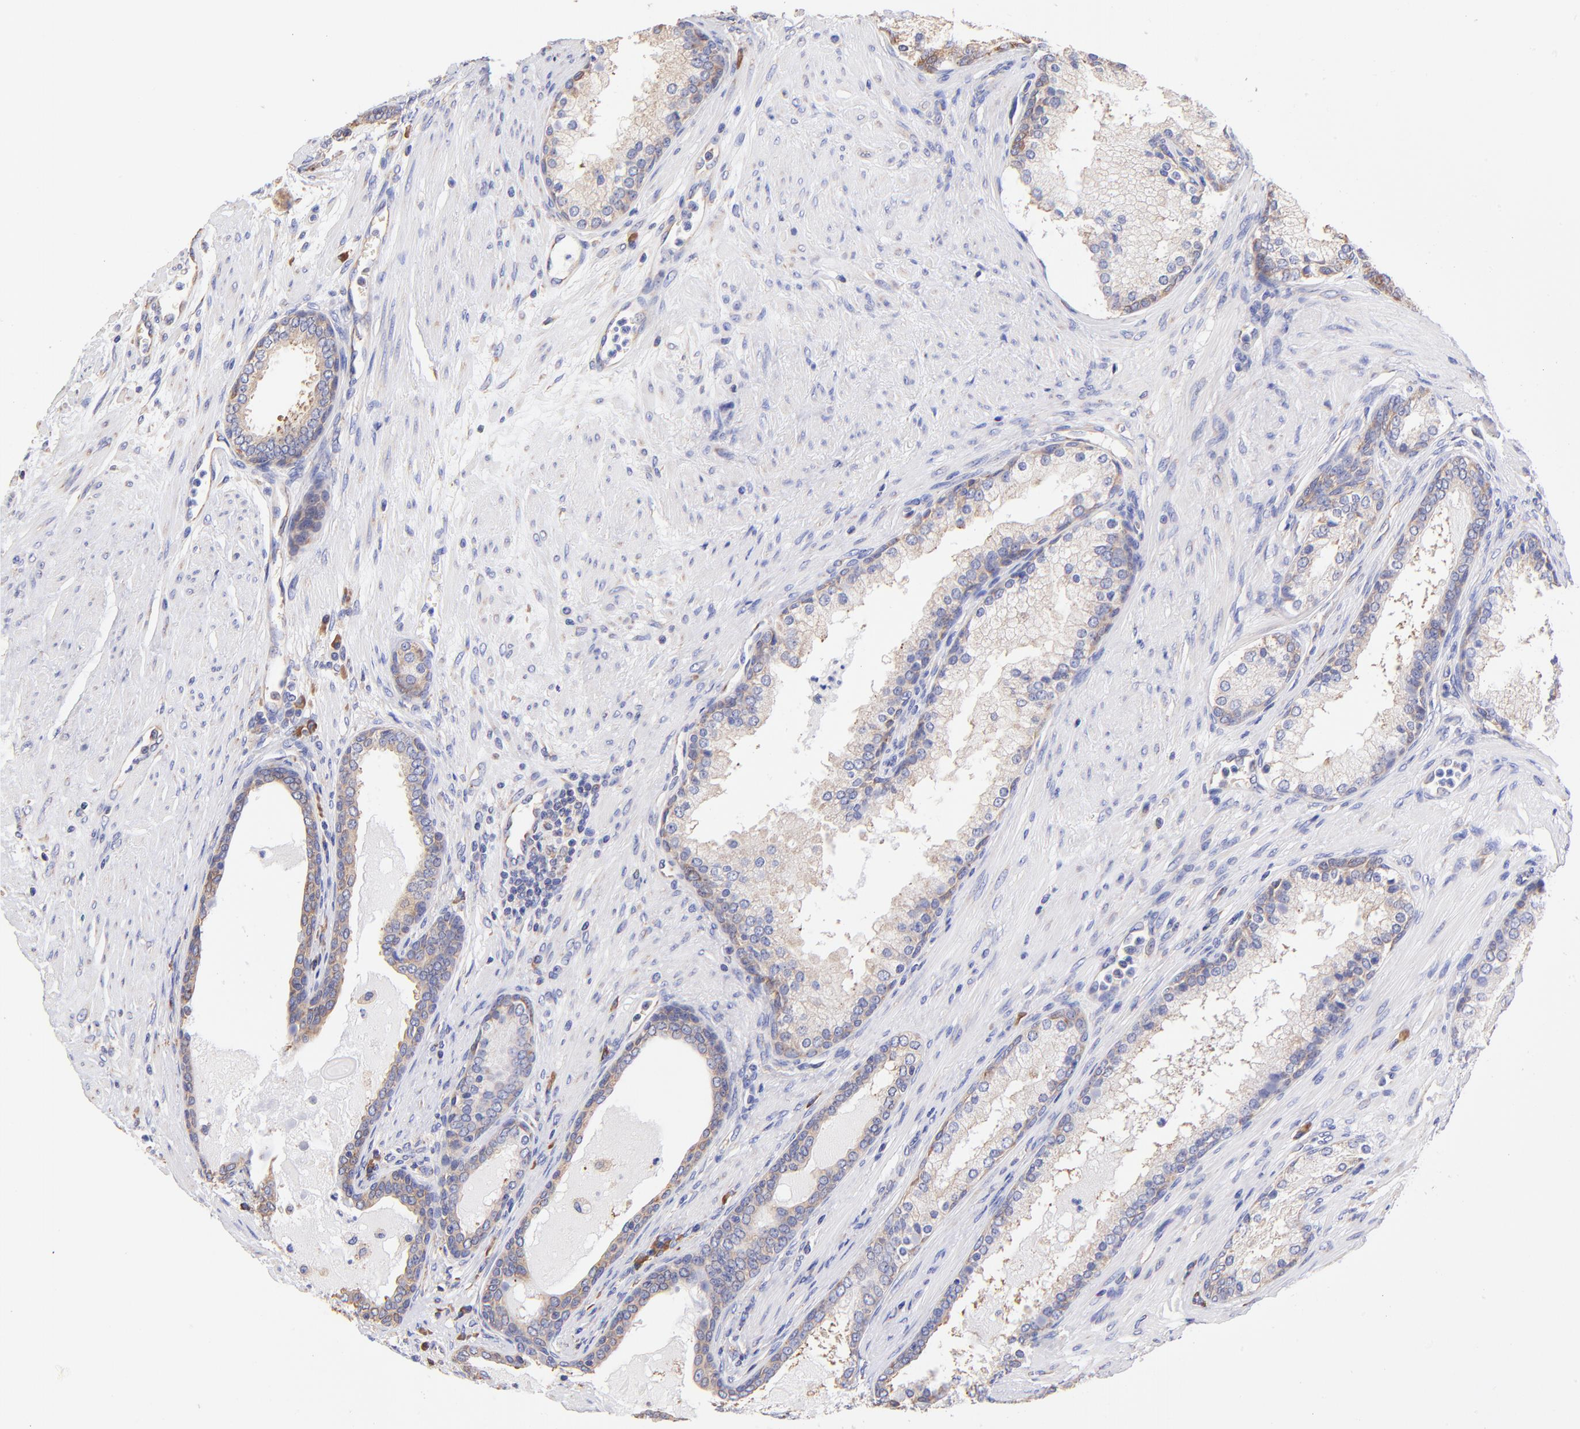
{"staining": {"intensity": "moderate", "quantity": "25%-75%", "location": "cytoplasmic/membranous"}, "tissue": "prostate cancer", "cell_type": "Tumor cells", "image_type": "cancer", "snomed": [{"axis": "morphology", "description": "Adenocarcinoma, Medium grade"}, {"axis": "topography", "description": "Prostate"}], "caption": "Tumor cells demonstrate medium levels of moderate cytoplasmic/membranous positivity in about 25%-75% of cells in medium-grade adenocarcinoma (prostate).", "gene": "RPL30", "patient": {"sex": "male", "age": 72}}